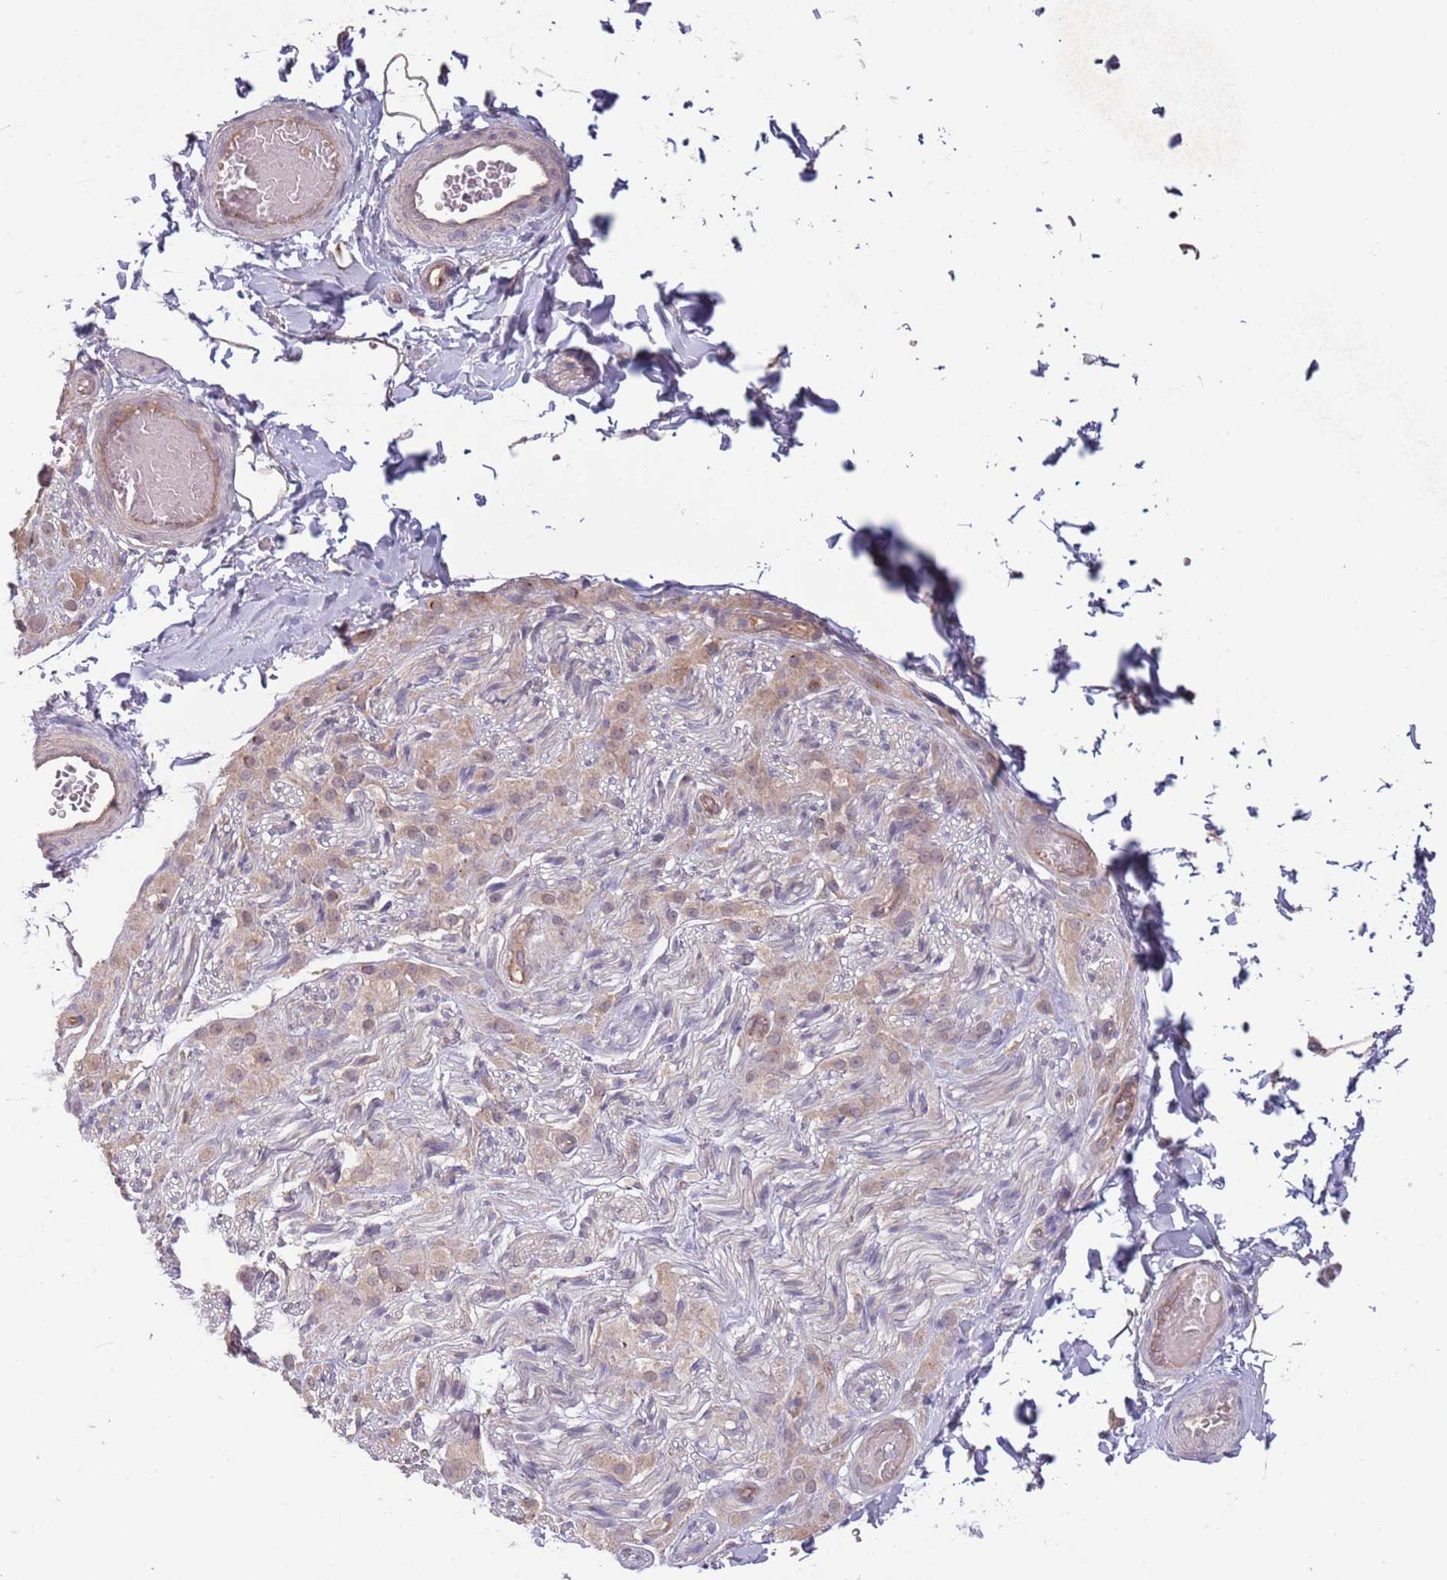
{"staining": {"intensity": "negative", "quantity": "none", "location": "none"}, "tissue": "adipose tissue", "cell_type": "Adipocytes", "image_type": "normal", "snomed": [{"axis": "morphology", "description": "Normal tissue, NOS"}, {"axis": "topography", "description": "Soft tissue"}, {"axis": "topography", "description": "Vascular tissue"}, {"axis": "topography", "description": "Peripheral nerve tissue"}], "caption": "The IHC micrograph has no significant expression in adipocytes of adipose tissue.", "gene": "SAV1", "patient": {"sex": "male", "age": 32}}